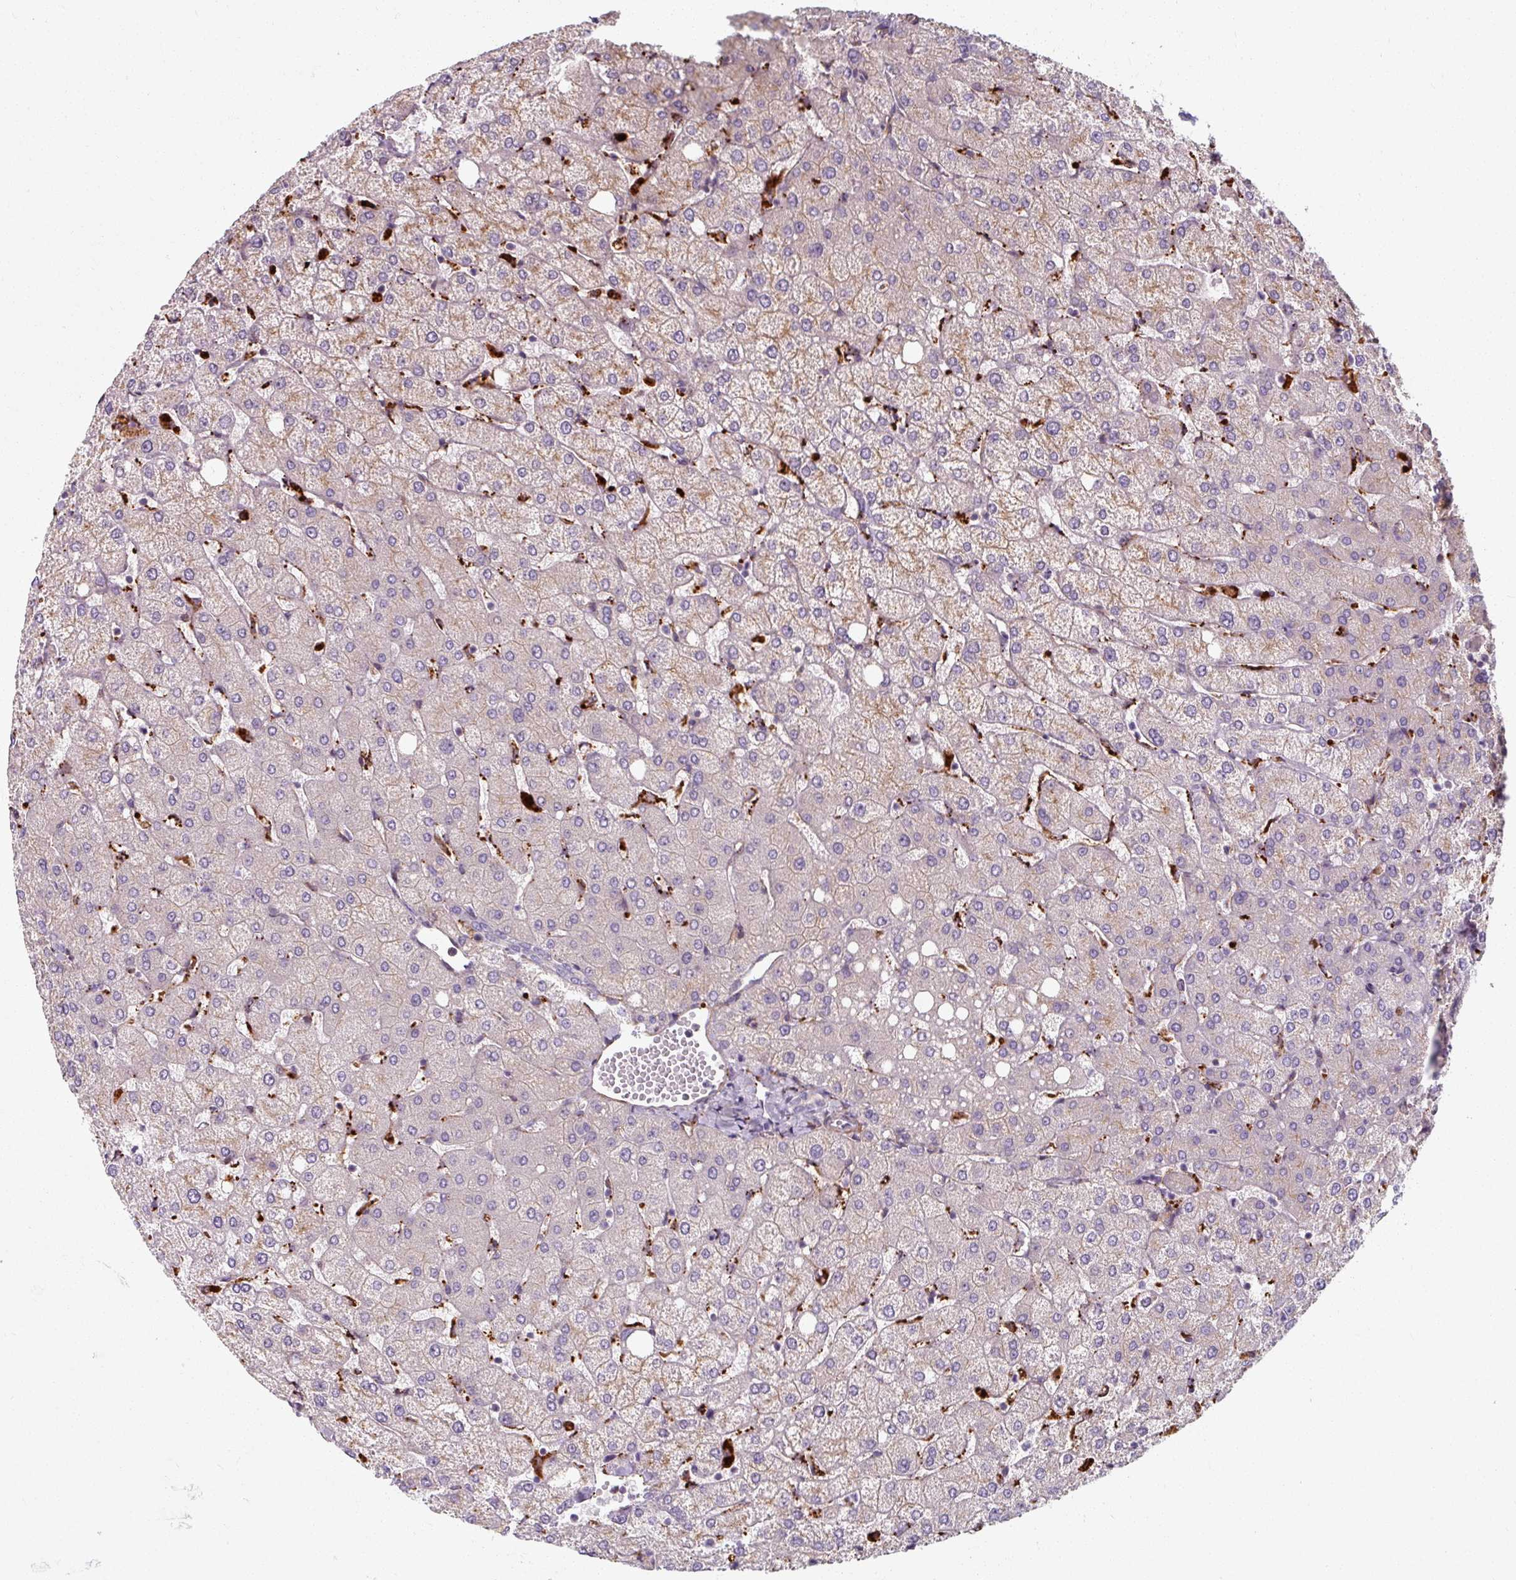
{"staining": {"intensity": "negative", "quantity": "none", "location": "none"}, "tissue": "liver", "cell_type": "Cholangiocytes", "image_type": "normal", "snomed": [{"axis": "morphology", "description": "Normal tissue, NOS"}, {"axis": "topography", "description": "Liver"}], "caption": "The image reveals no staining of cholangiocytes in unremarkable liver. (Brightfield microscopy of DAB immunohistochemistry (IHC) at high magnification).", "gene": "MRPS5", "patient": {"sex": "female", "age": 54}}